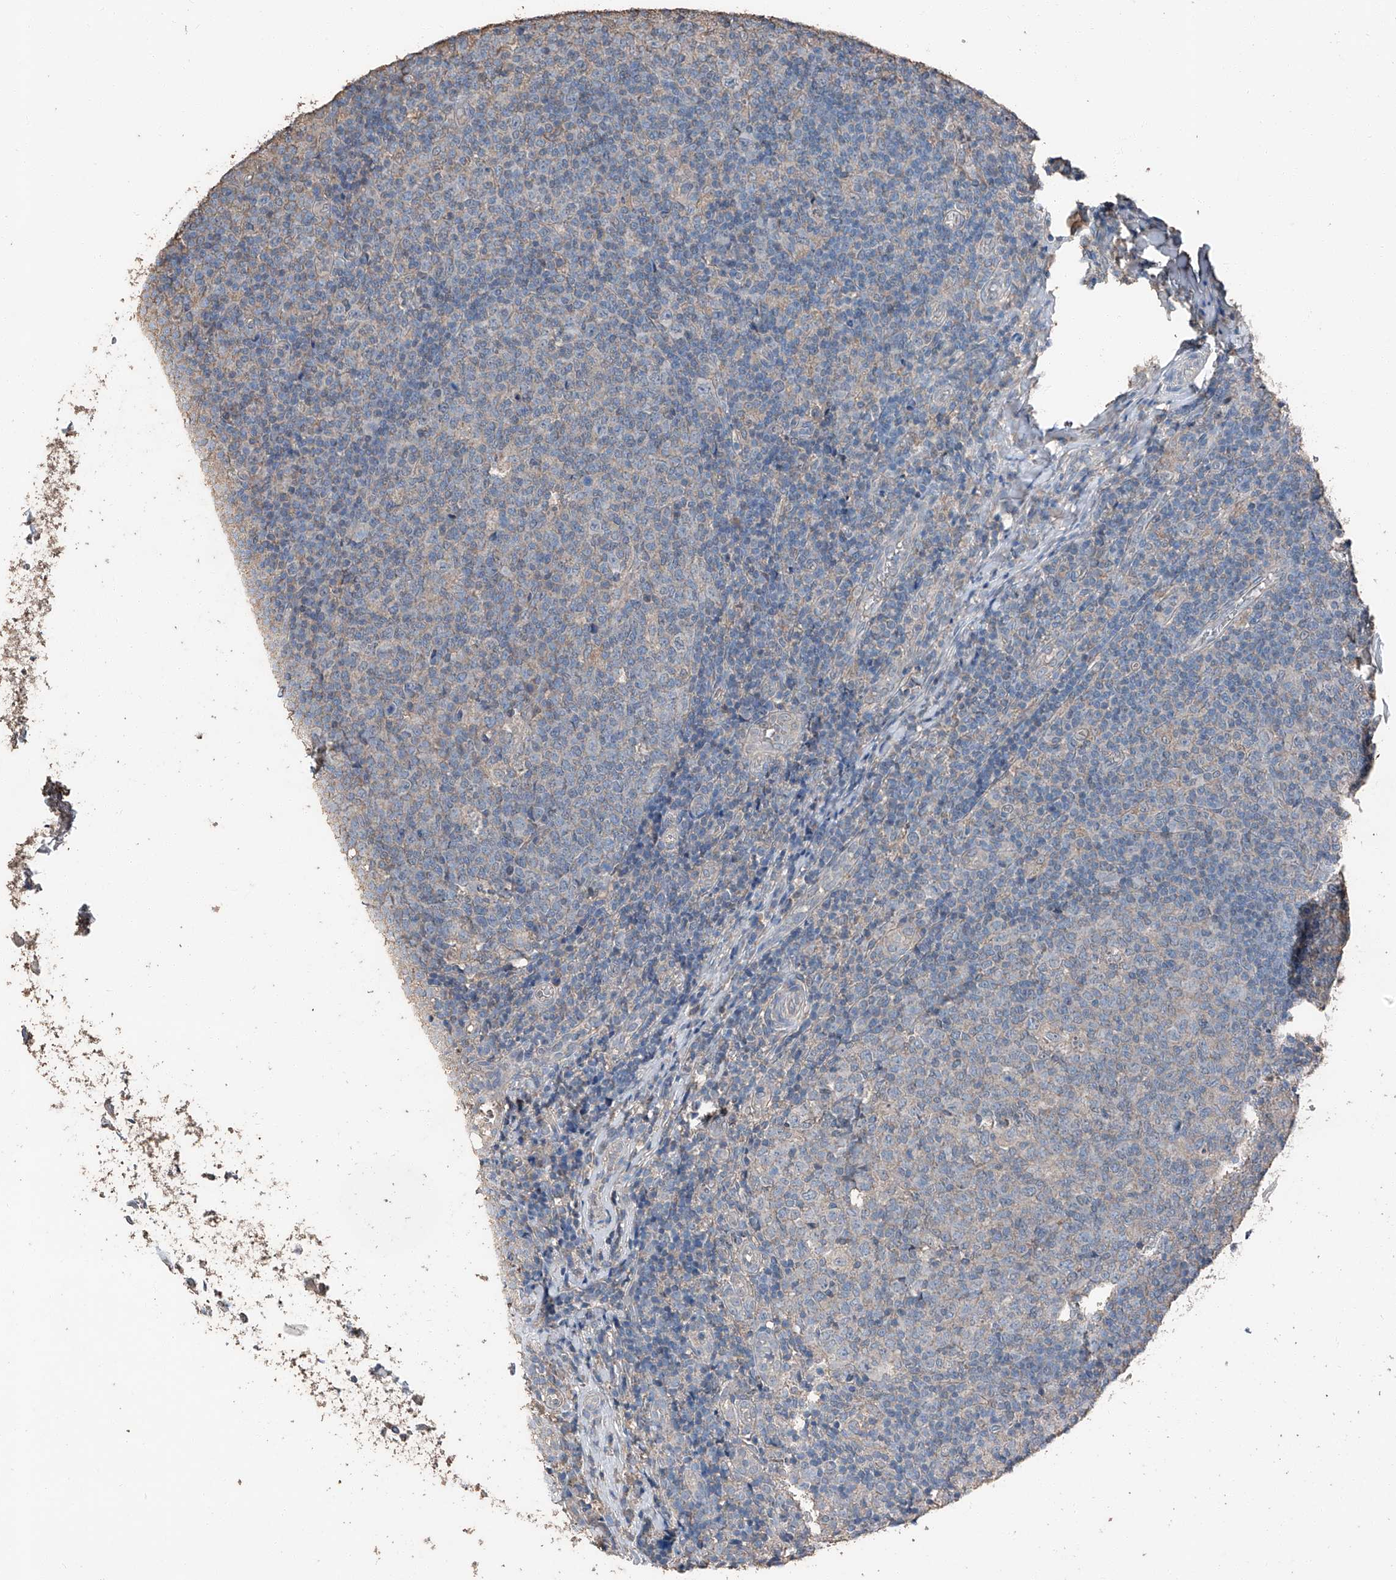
{"staining": {"intensity": "negative", "quantity": "none", "location": "none"}, "tissue": "tonsil", "cell_type": "Germinal center cells", "image_type": "normal", "snomed": [{"axis": "morphology", "description": "Normal tissue, NOS"}, {"axis": "topography", "description": "Tonsil"}], "caption": "Immunohistochemistry histopathology image of normal tonsil stained for a protein (brown), which exhibits no staining in germinal center cells. The staining was performed using DAB to visualize the protein expression in brown, while the nuclei were stained in blue with hematoxylin (Magnification: 20x).", "gene": "MAMLD1", "patient": {"sex": "female", "age": 19}}